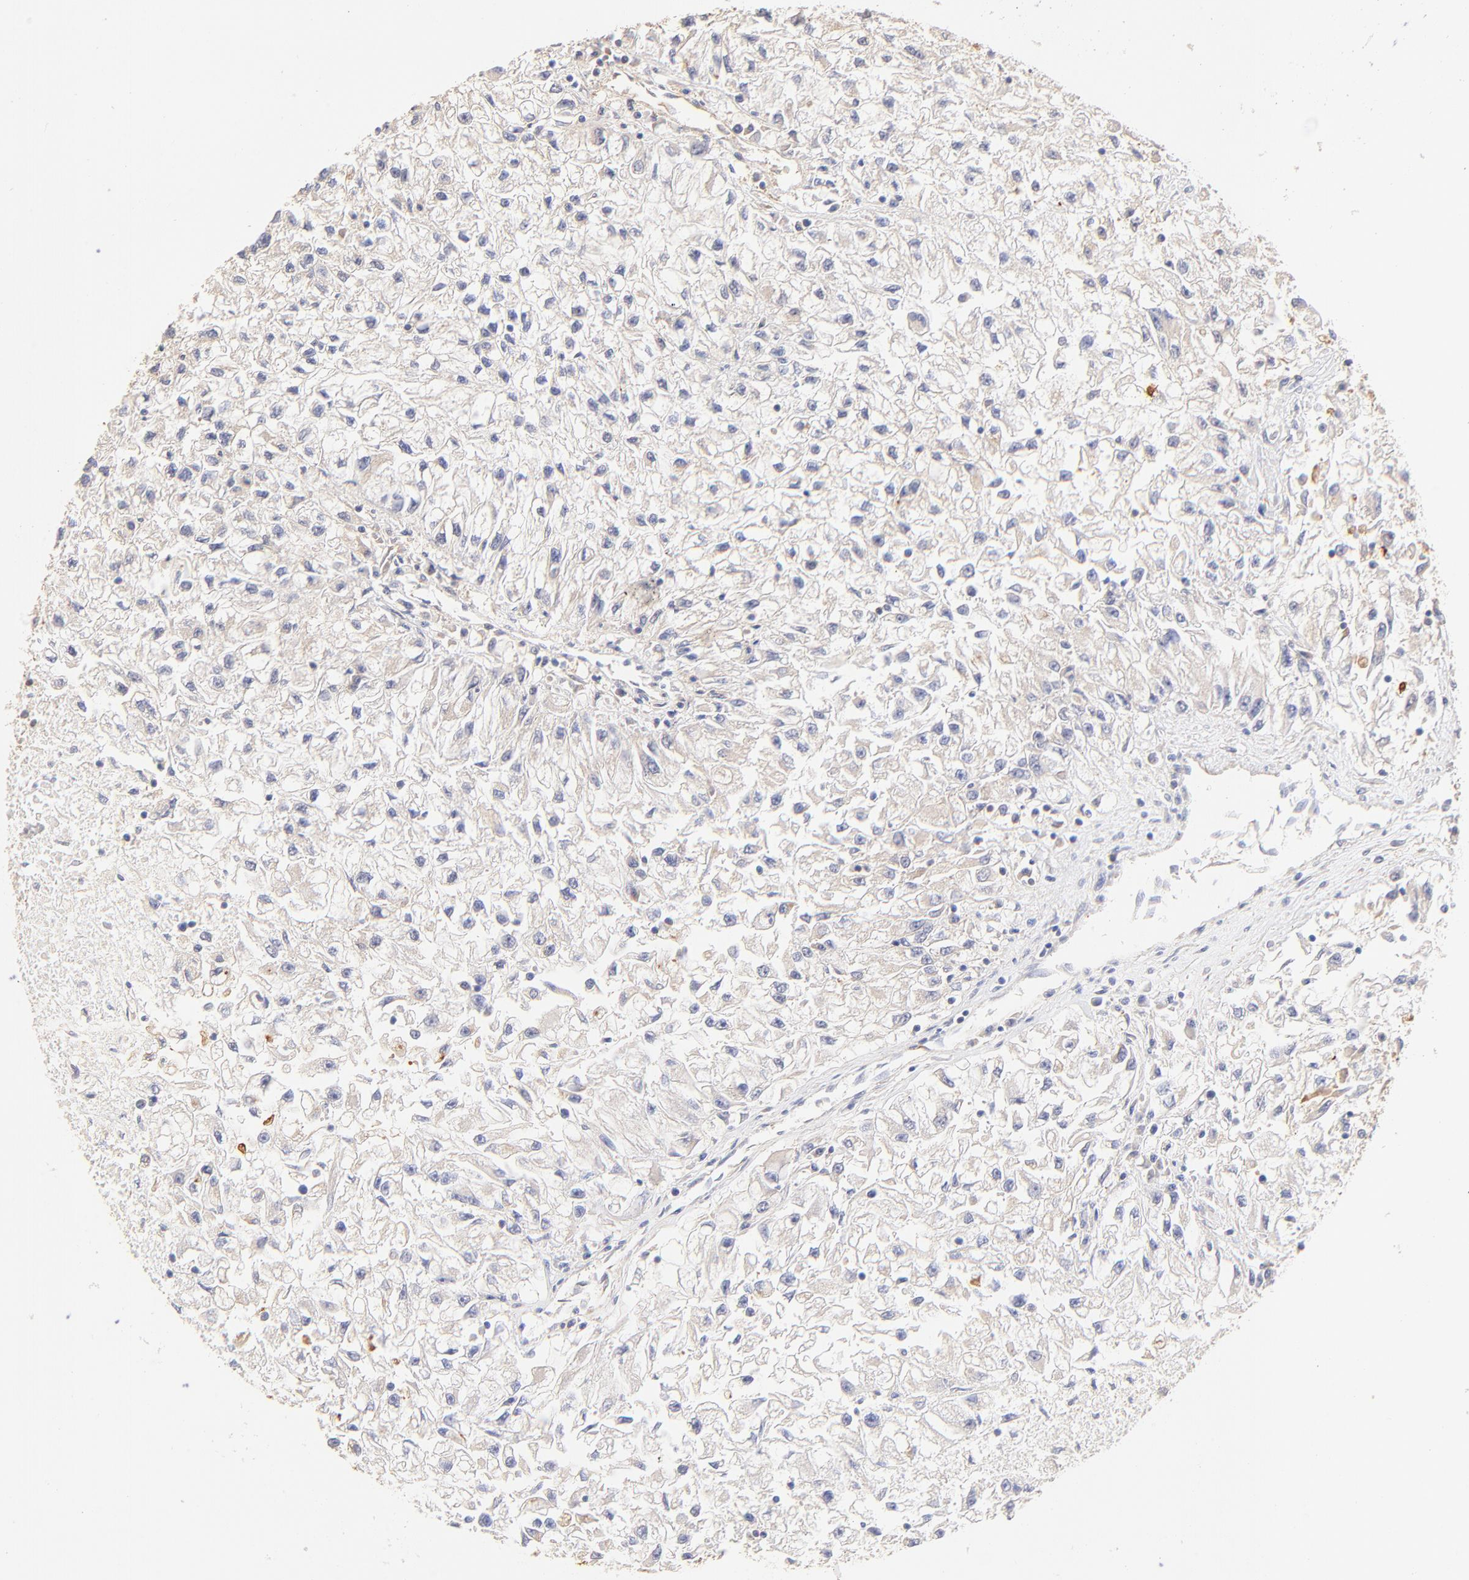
{"staining": {"intensity": "weak", "quantity": ">75%", "location": "cytoplasmic/membranous"}, "tissue": "renal cancer", "cell_type": "Tumor cells", "image_type": "cancer", "snomed": [{"axis": "morphology", "description": "Adenocarcinoma, NOS"}, {"axis": "topography", "description": "Kidney"}], "caption": "Adenocarcinoma (renal) tissue displays weak cytoplasmic/membranous expression in about >75% of tumor cells The staining was performed using DAB, with brown indicating positive protein expression. Nuclei are stained blue with hematoxylin.", "gene": "TNFAIP3", "patient": {"sex": "male", "age": 59}}